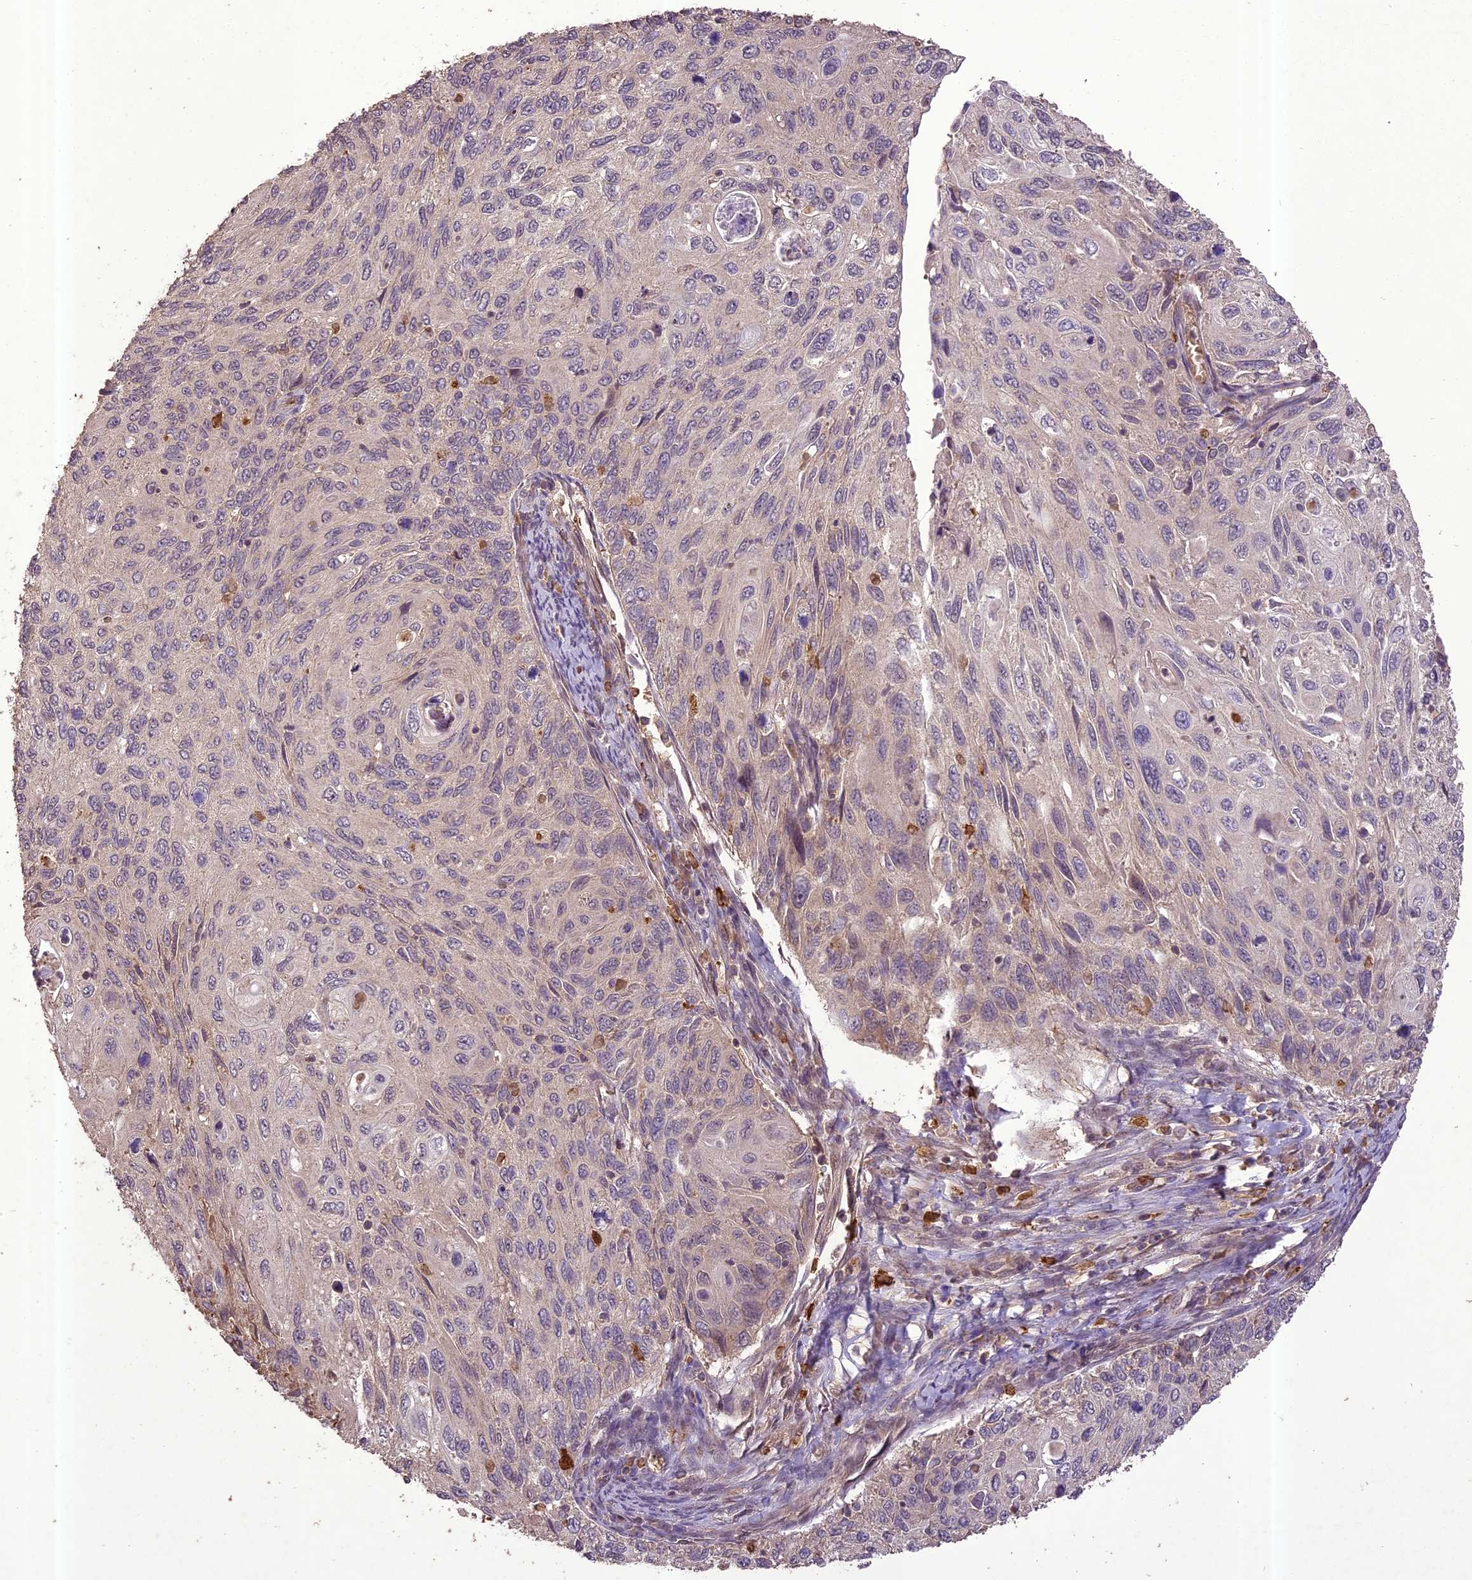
{"staining": {"intensity": "negative", "quantity": "none", "location": "none"}, "tissue": "cervical cancer", "cell_type": "Tumor cells", "image_type": "cancer", "snomed": [{"axis": "morphology", "description": "Squamous cell carcinoma, NOS"}, {"axis": "topography", "description": "Cervix"}], "caption": "DAB immunohistochemical staining of human cervical cancer exhibits no significant positivity in tumor cells.", "gene": "TIGD7", "patient": {"sex": "female", "age": 70}}